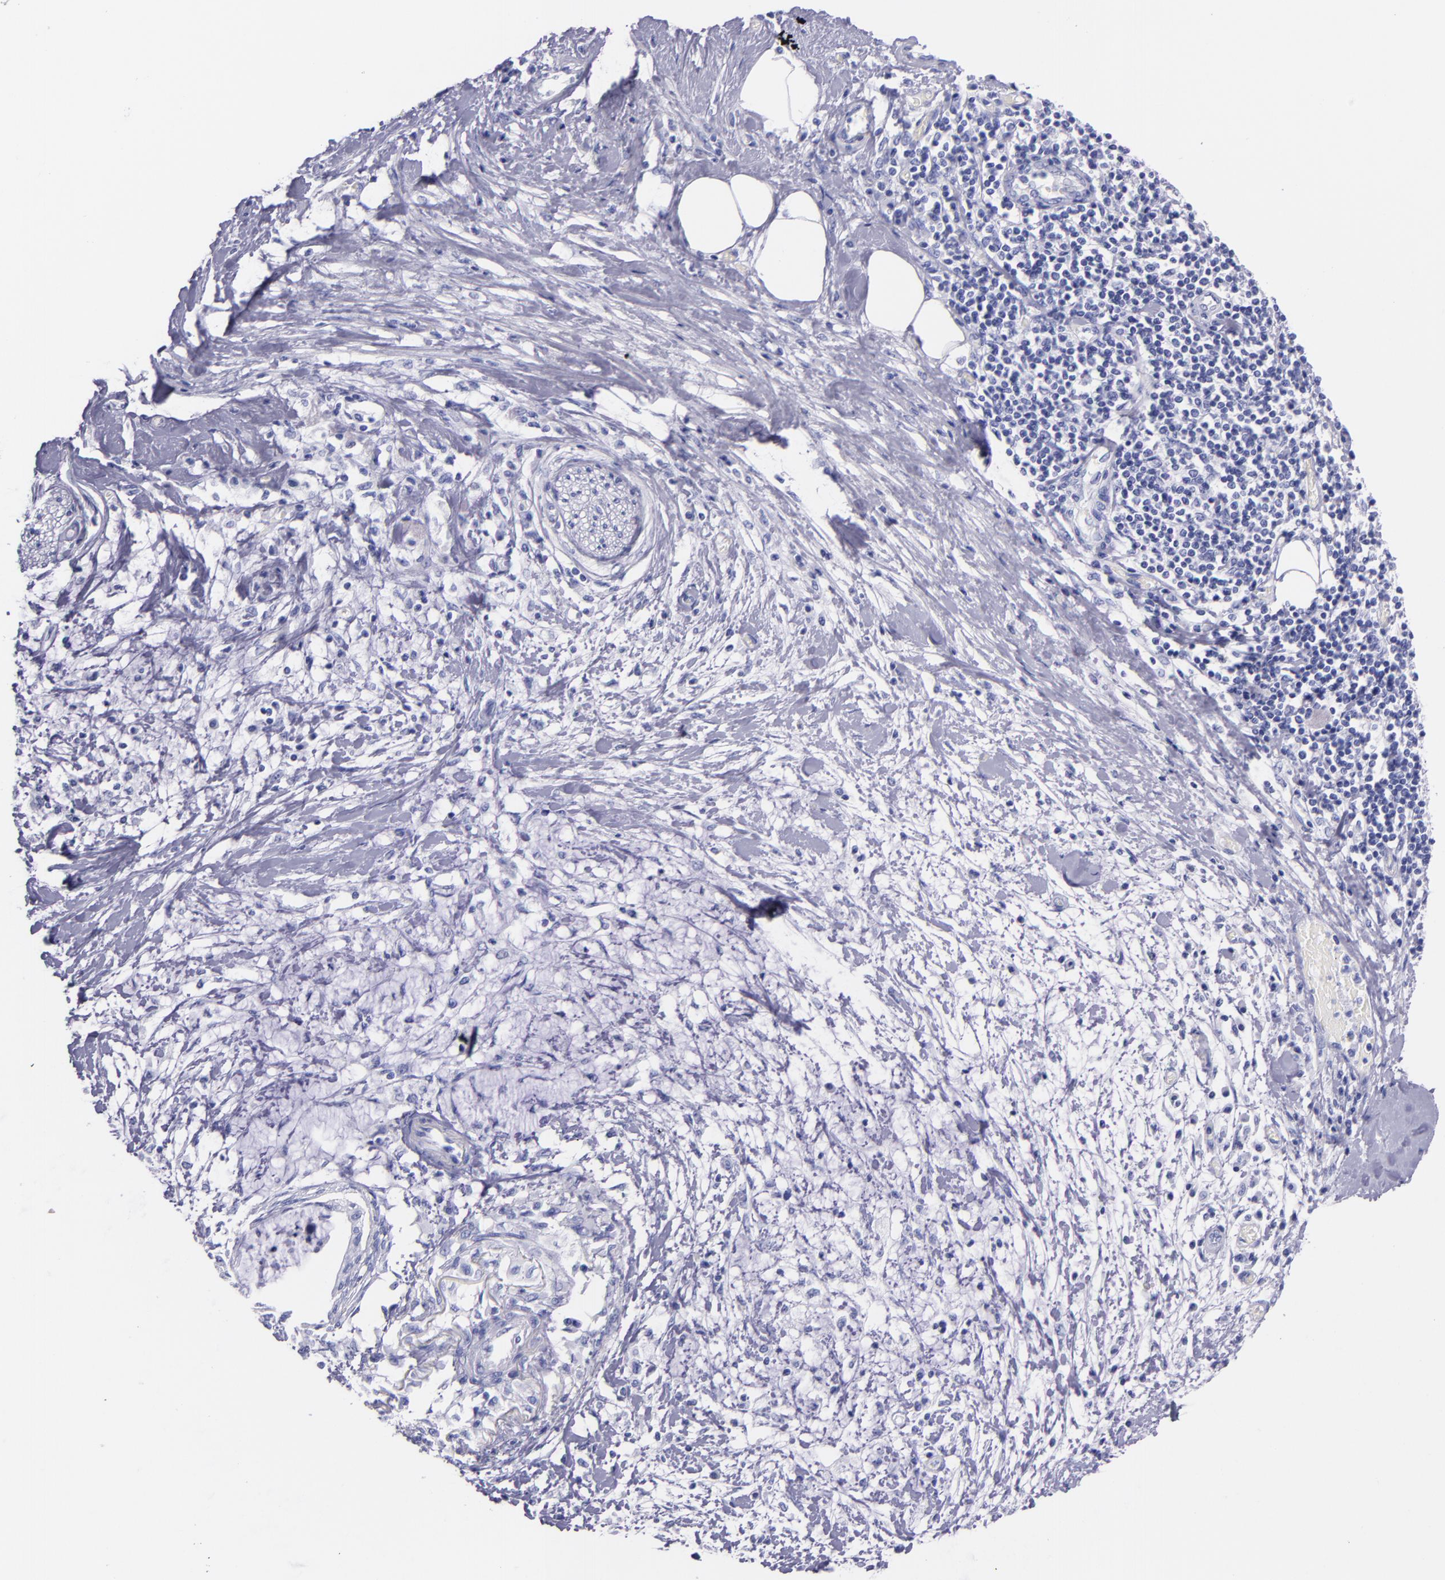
{"staining": {"intensity": "negative", "quantity": "none", "location": "none"}, "tissue": "pancreatic cancer", "cell_type": "Tumor cells", "image_type": "cancer", "snomed": [{"axis": "morphology", "description": "Adenocarcinoma, NOS"}, {"axis": "topography", "description": "Pancreas"}], "caption": "Immunohistochemistry photomicrograph of human pancreatic cancer (adenocarcinoma) stained for a protein (brown), which shows no expression in tumor cells.", "gene": "SFTPA2", "patient": {"sex": "female", "age": 64}}